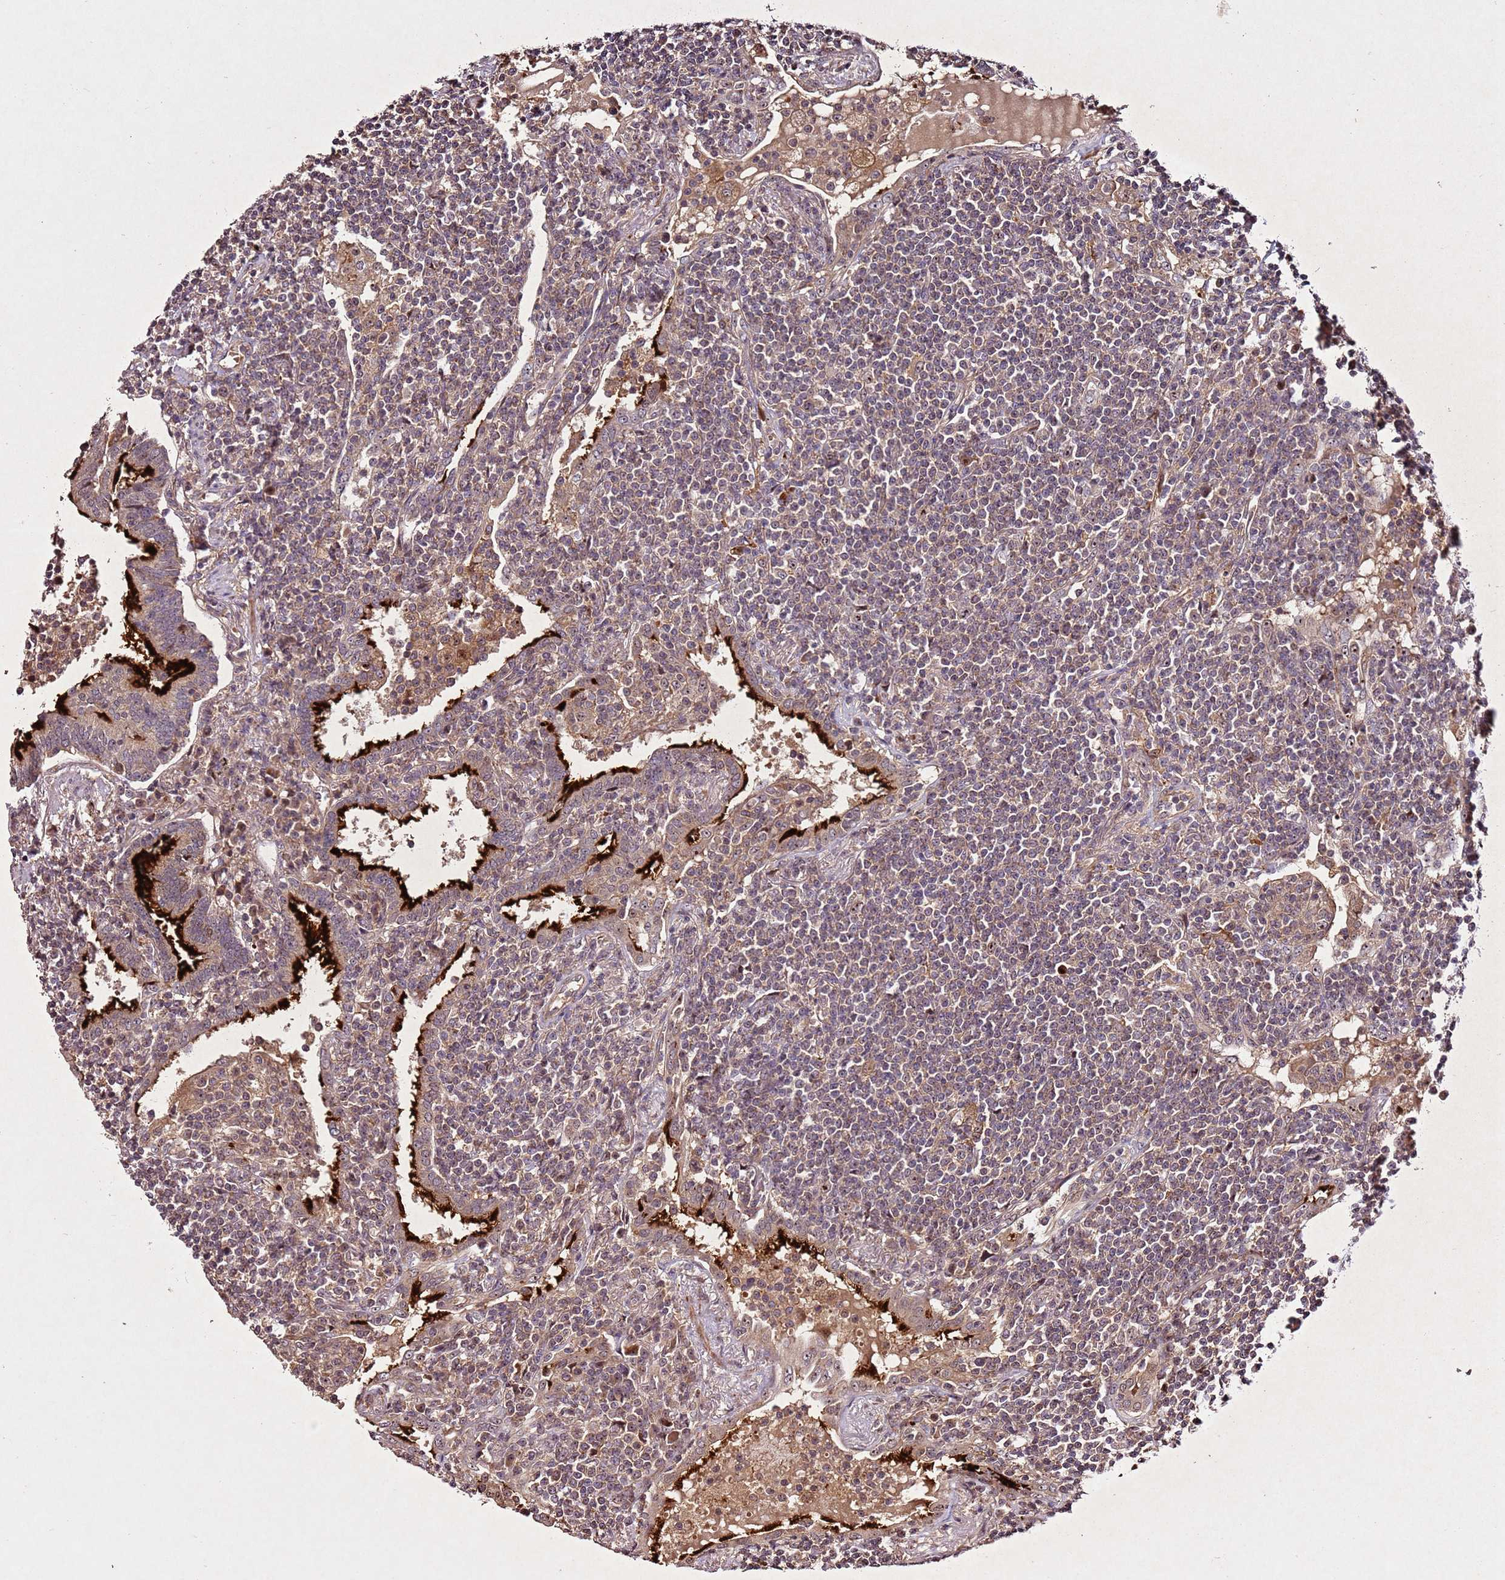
{"staining": {"intensity": "weak", "quantity": ">75%", "location": "cytoplasmic/membranous"}, "tissue": "lymphoma", "cell_type": "Tumor cells", "image_type": "cancer", "snomed": [{"axis": "morphology", "description": "Malignant lymphoma, non-Hodgkin's type, Low grade"}, {"axis": "topography", "description": "Lung"}], "caption": "Immunohistochemical staining of human lymphoma exhibits low levels of weak cytoplasmic/membranous positivity in approximately >75% of tumor cells. The staining was performed using DAB, with brown indicating positive protein expression. Nuclei are stained blue with hematoxylin.", "gene": "PTMA", "patient": {"sex": "female", "age": 71}}